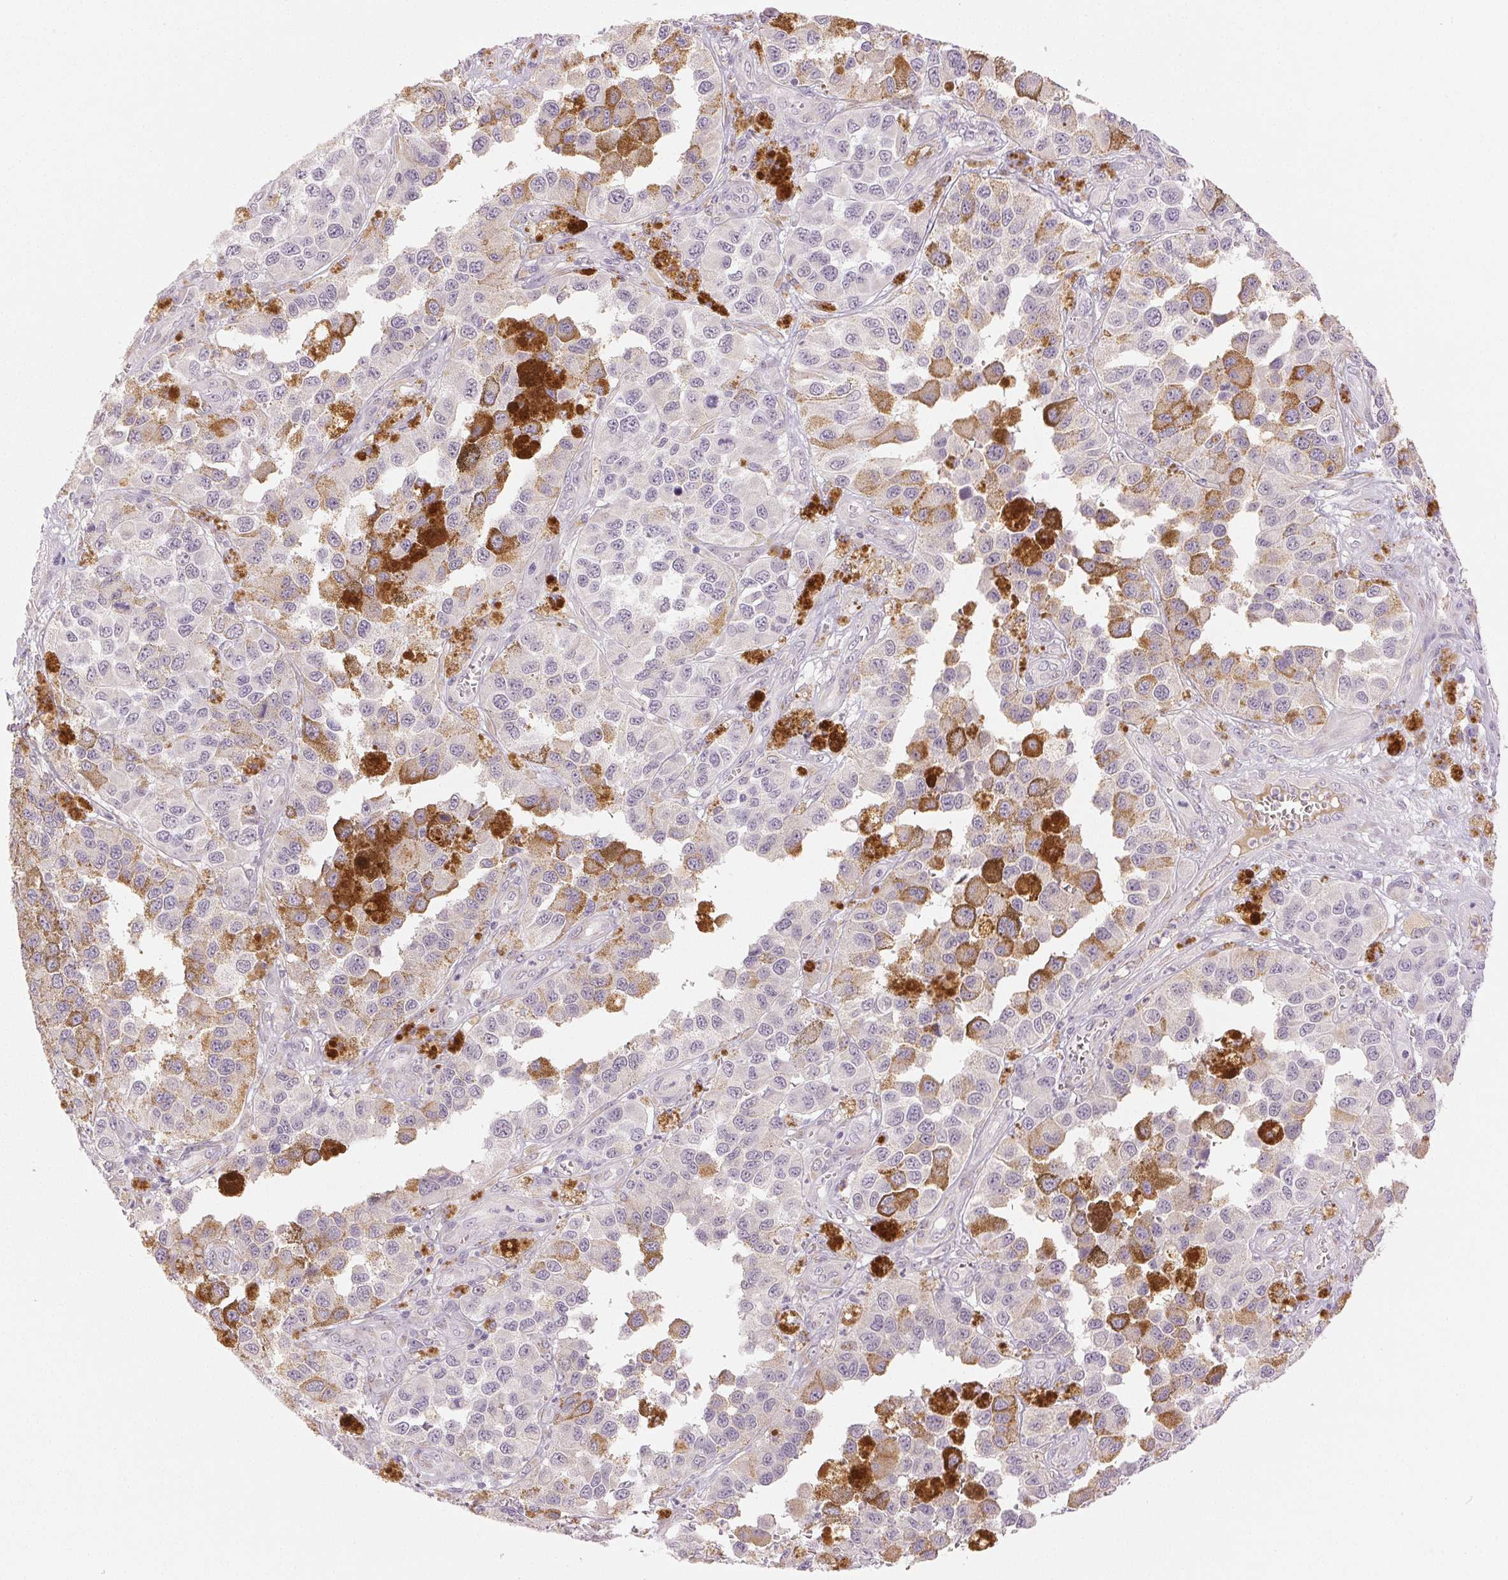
{"staining": {"intensity": "negative", "quantity": "none", "location": "none"}, "tissue": "melanoma", "cell_type": "Tumor cells", "image_type": "cancer", "snomed": [{"axis": "morphology", "description": "Malignant melanoma, NOS"}, {"axis": "topography", "description": "Skin"}], "caption": "Immunohistochemical staining of malignant melanoma shows no significant expression in tumor cells. Nuclei are stained in blue.", "gene": "MAP1LC3A", "patient": {"sex": "female", "age": 58}}